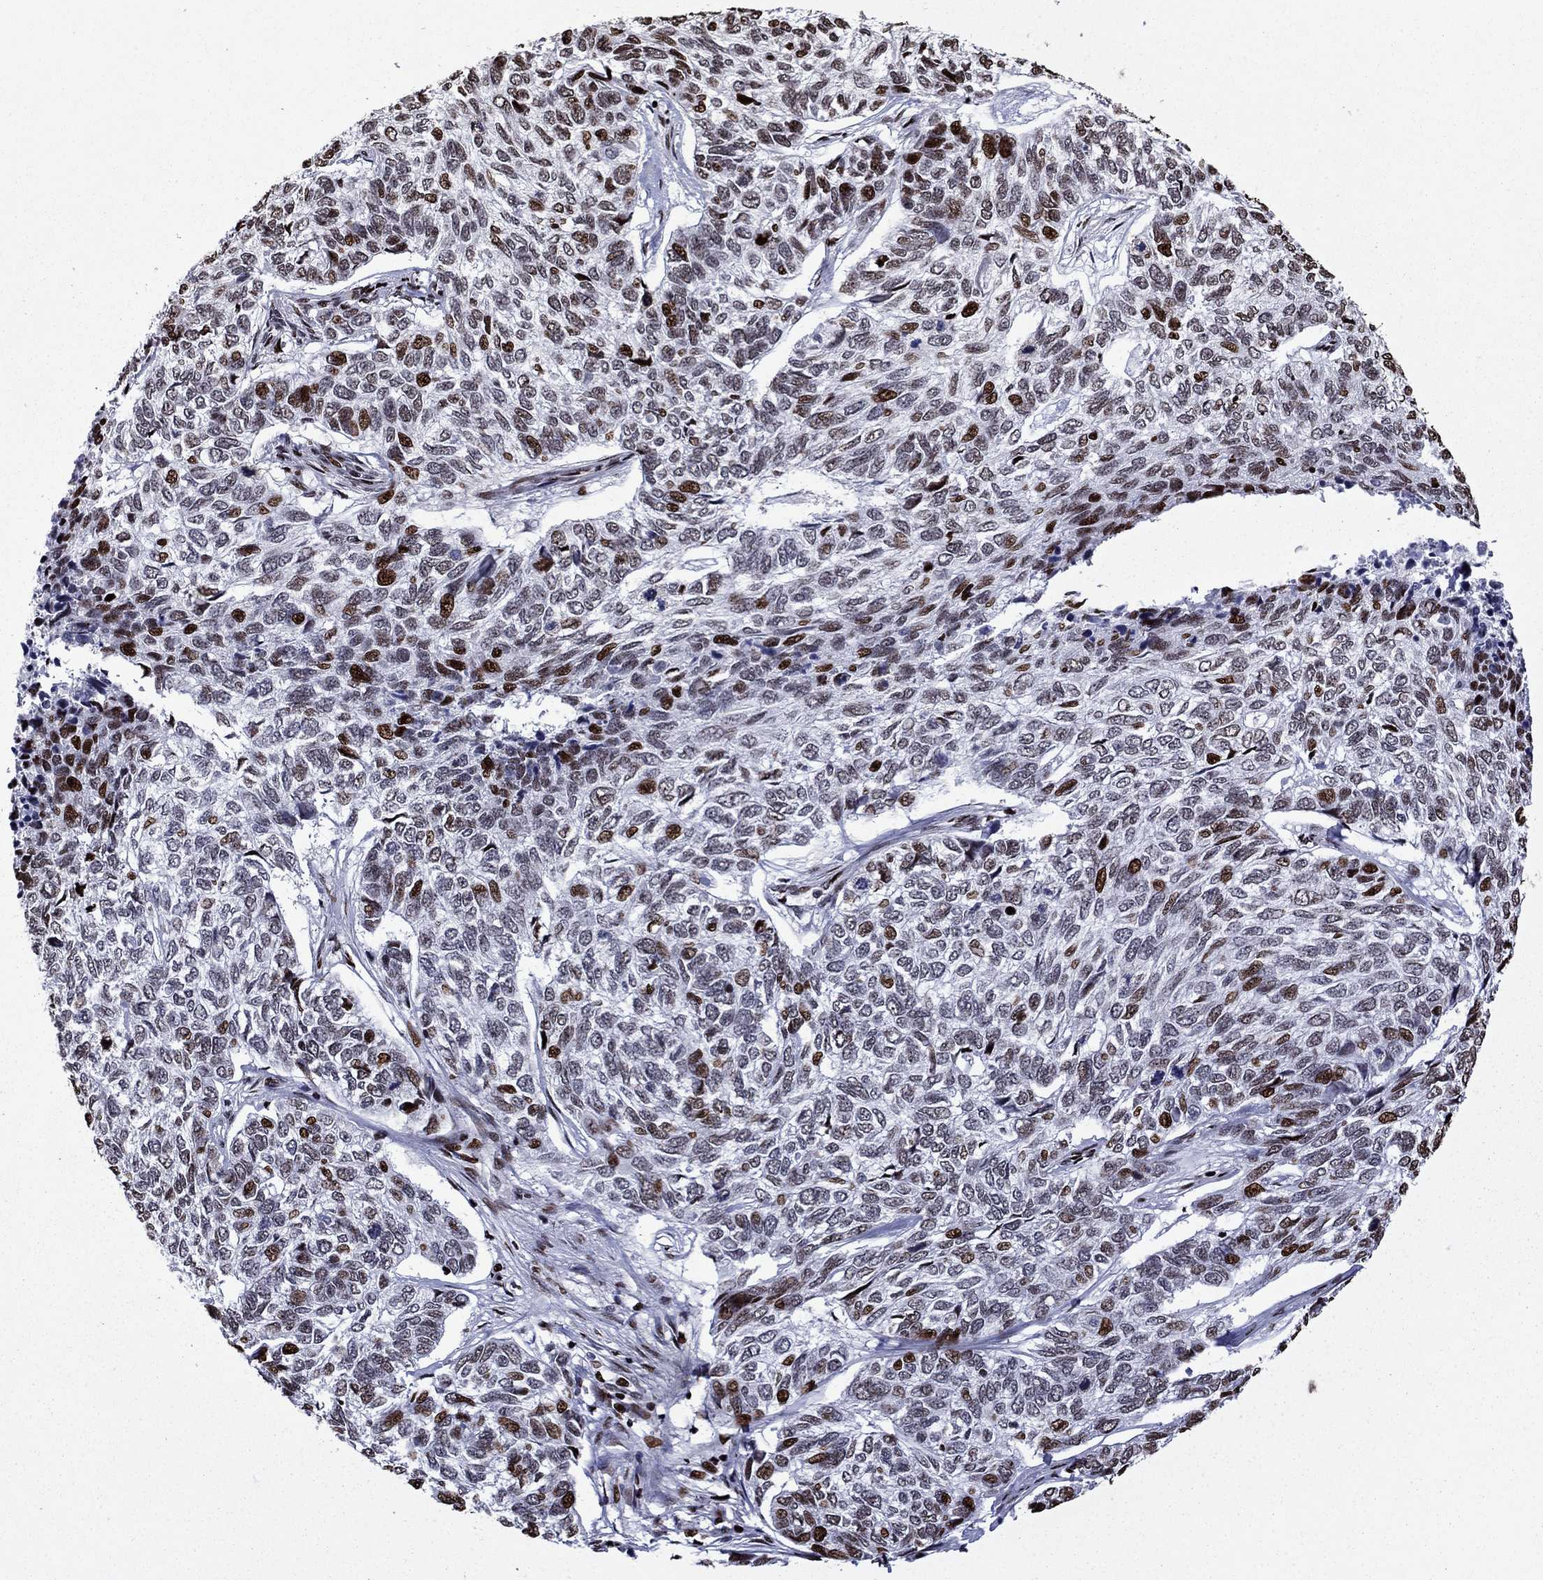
{"staining": {"intensity": "strong", "quantity": "<25%", "location": "nuclear"}, "tissue": "skin cancer", "cell_type": "Tumor cells", "image_type": "cancer", "snomed": [{"axis": "morphology", "description": "Basal cell carcinoma"}, {"axis": "topography", "description": "Skin"}], "caption": "Skin cancer stained for a protein shows strong nuclear positivity in tumor cells.", "gene": "LIMK1", "patient": {"sex": "female", "age": 65}}